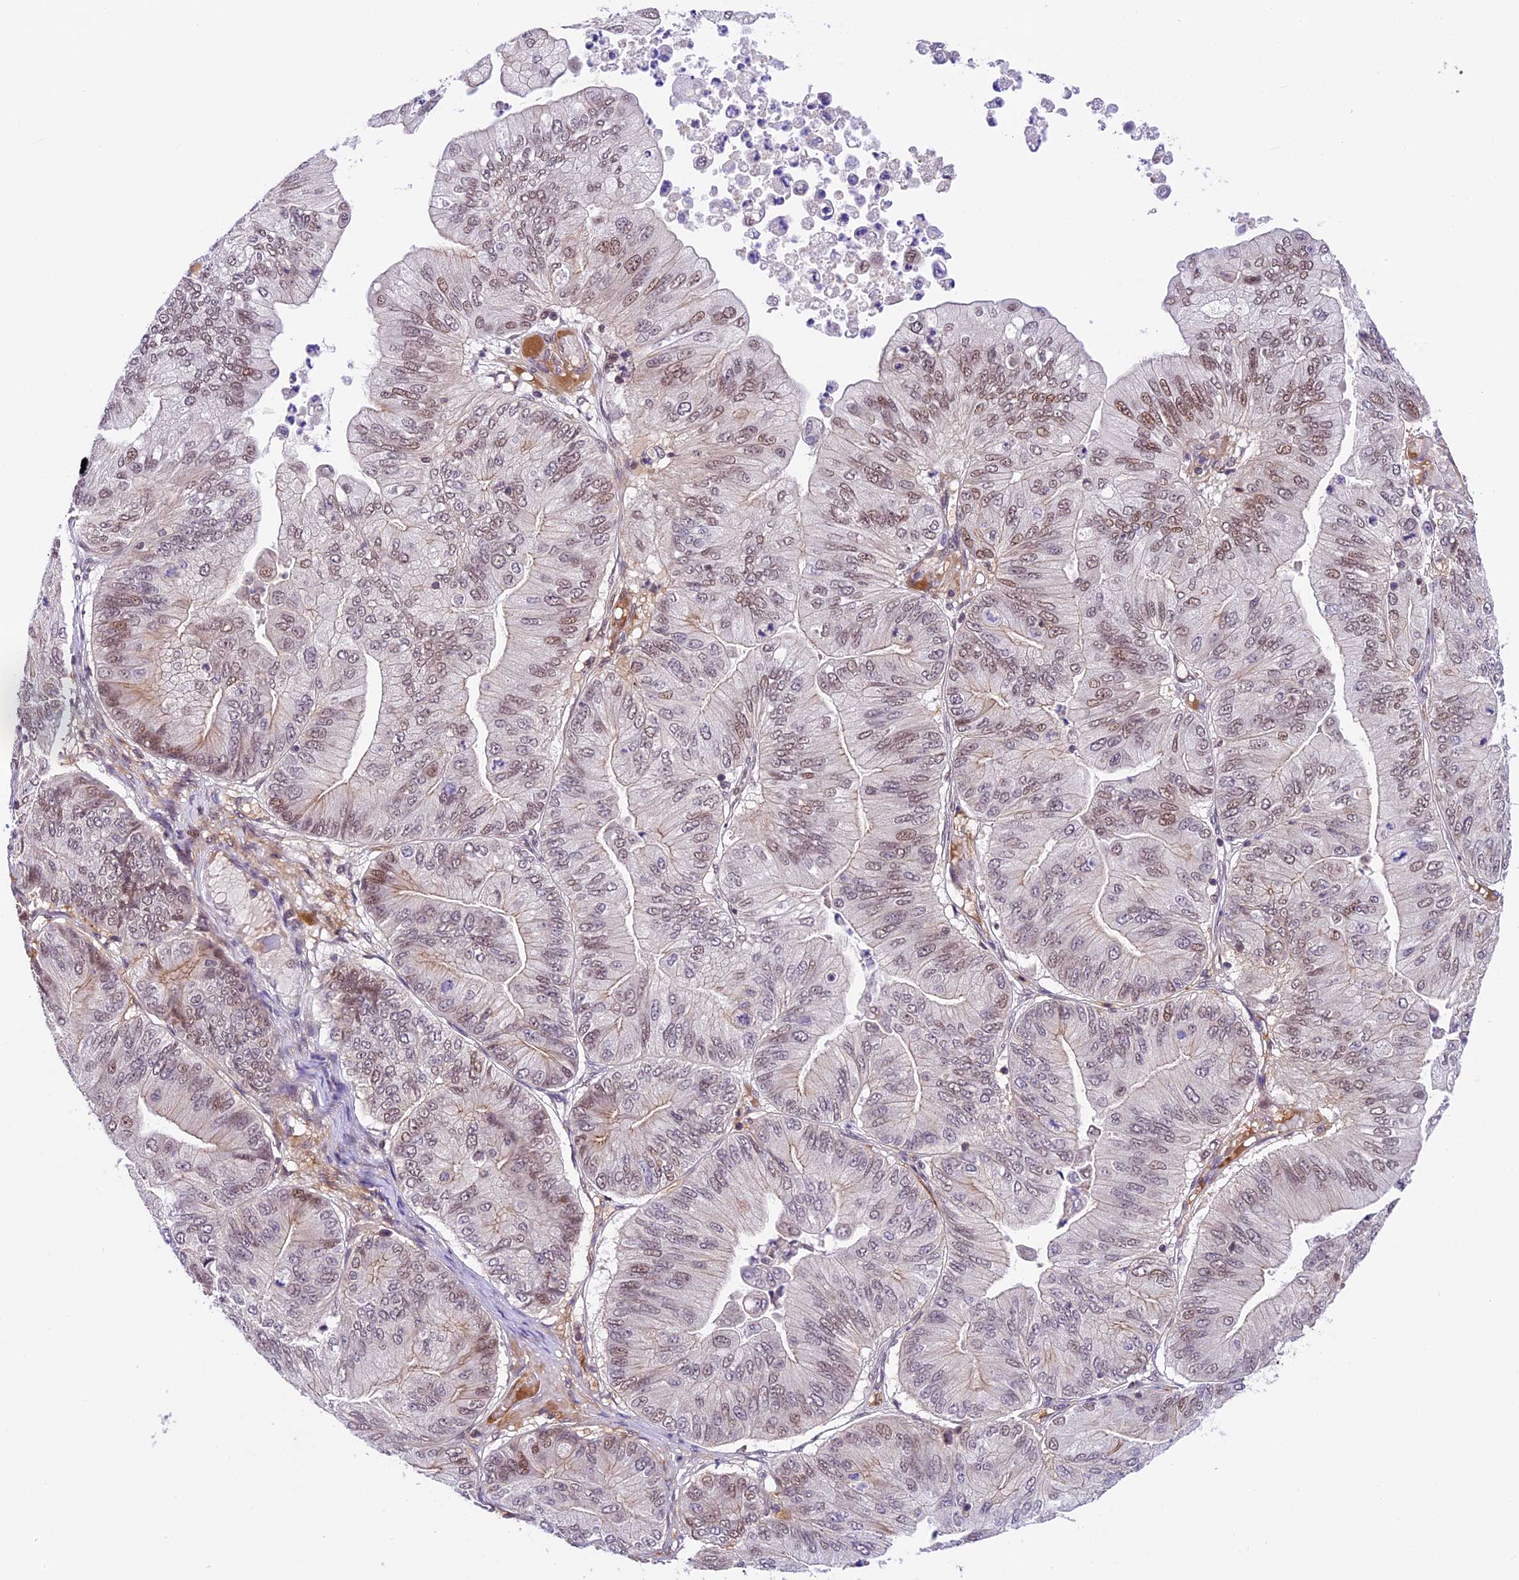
{"staining": {"intensity": "moderate", "quantity": "<25%", "location": "nuclear"}, "tissue": "ovarian cancer", "cell_type": "Tumor cells", "image_type": "cancer", "snomed": [{"axis": "morphology", "description": "Cystadenocarcinoma, mucinous, NOS"}, {"axis": "topography", "description": "Ovary"}], "caption": "Human ovarian cancer (mucinous cystadenocarcinoma) stained with a brown dye demonstrates moderate nuclear positive expression in about <25% of tumor cells.", "gene": "SHKBP1", "patient": {"sex": "female", "age": 61}}